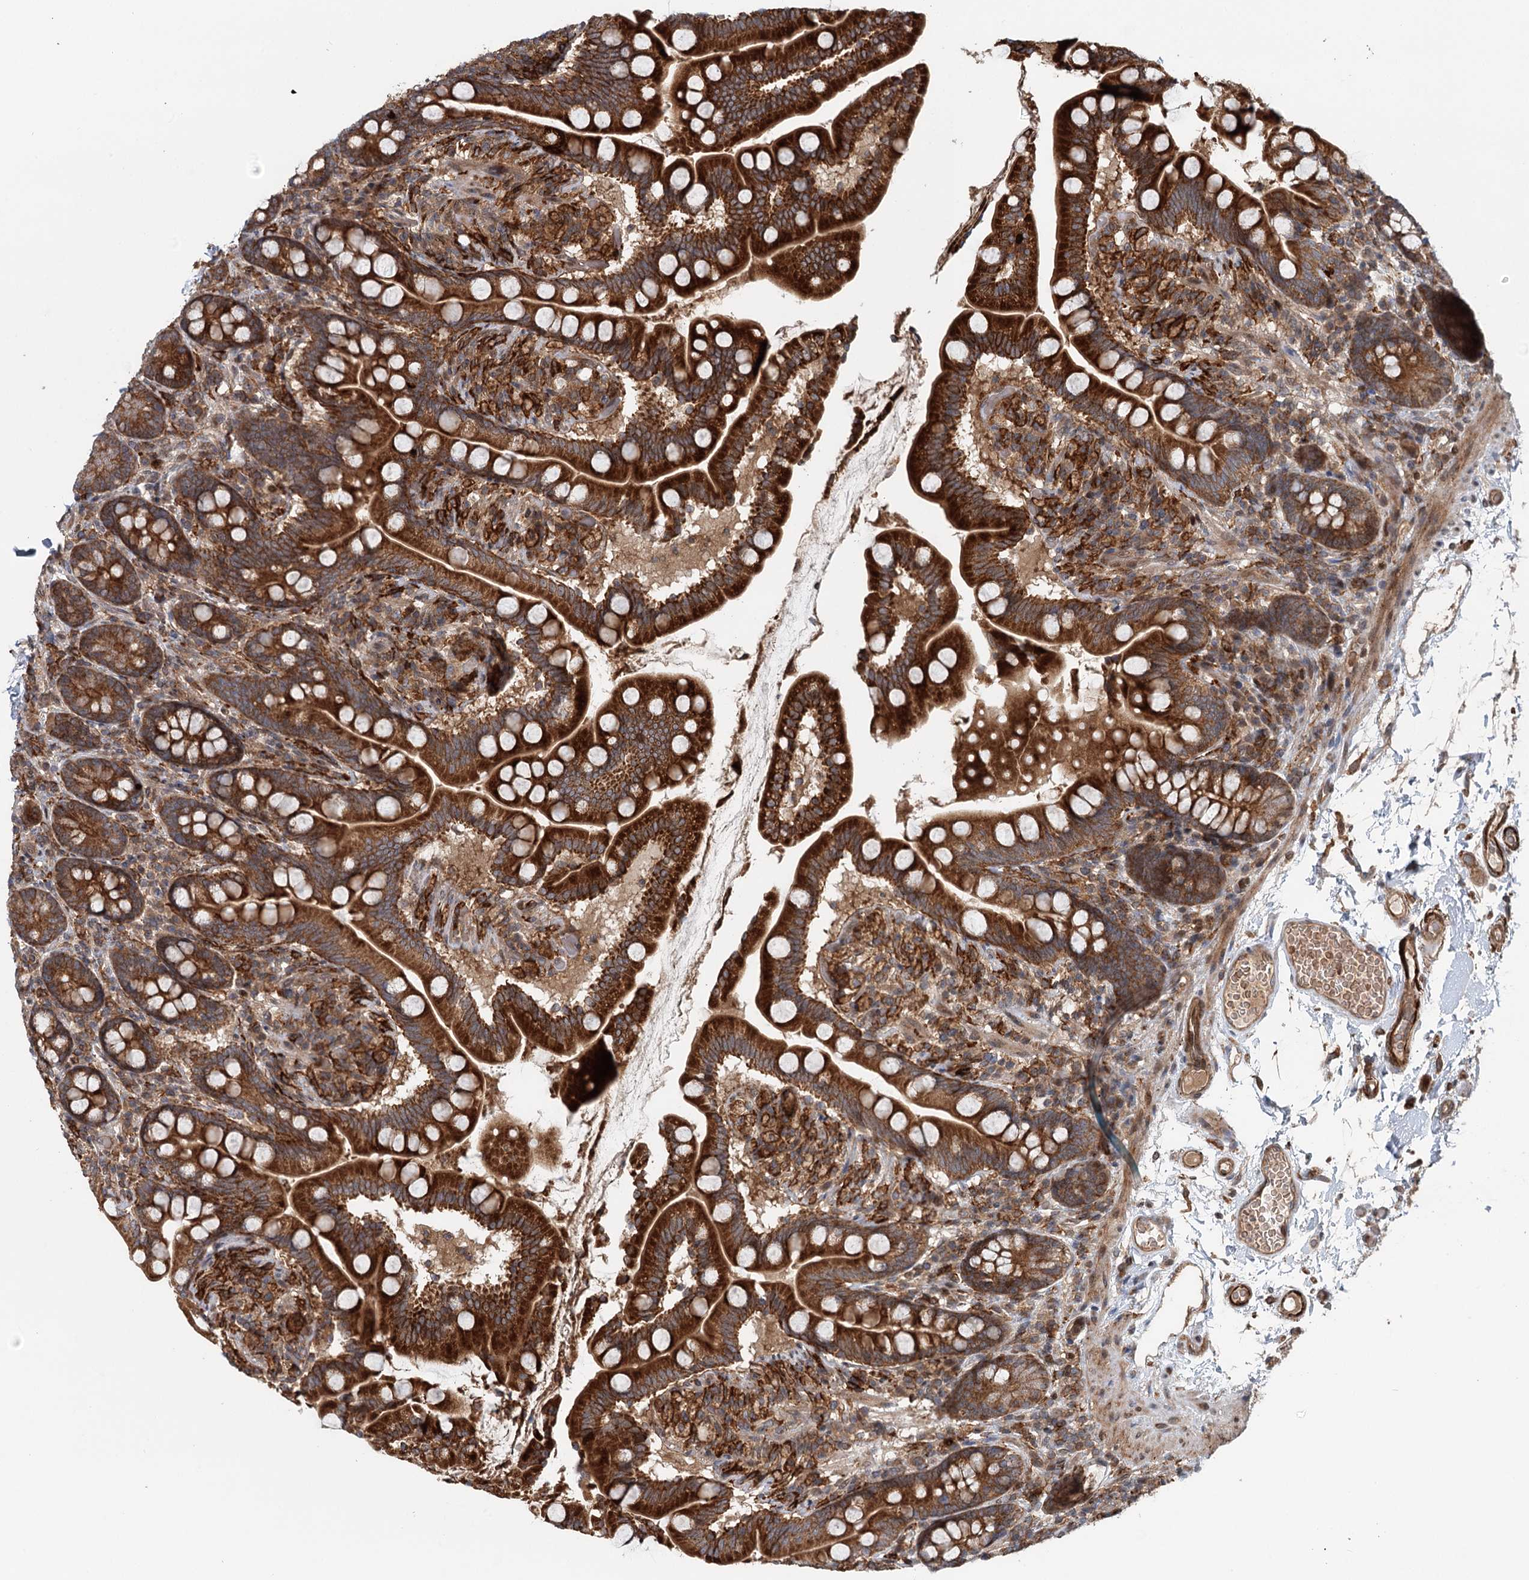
{"staining": {"intensity": "strong", "quantity": ">75%", "location": "cytoplasmic/membranous"}, "tissue": "small intestine", "cell_type": "Glandular cells", "image_type": "normal", "snomed": [{"axis": "morphology", "description": "Normal tissue, NOS"}, {"axis": "topography", "description": "Small intestine"}], "caption": "Glandular cells display strong cytoplasmic/membranous expression in about >75% of cells in unremarkable small intestine. (brown staining indicates protein expression, while blue staining denotes nuclei).", "gene": "RNF111", "patient": {"sex": "female", "age": 64}}